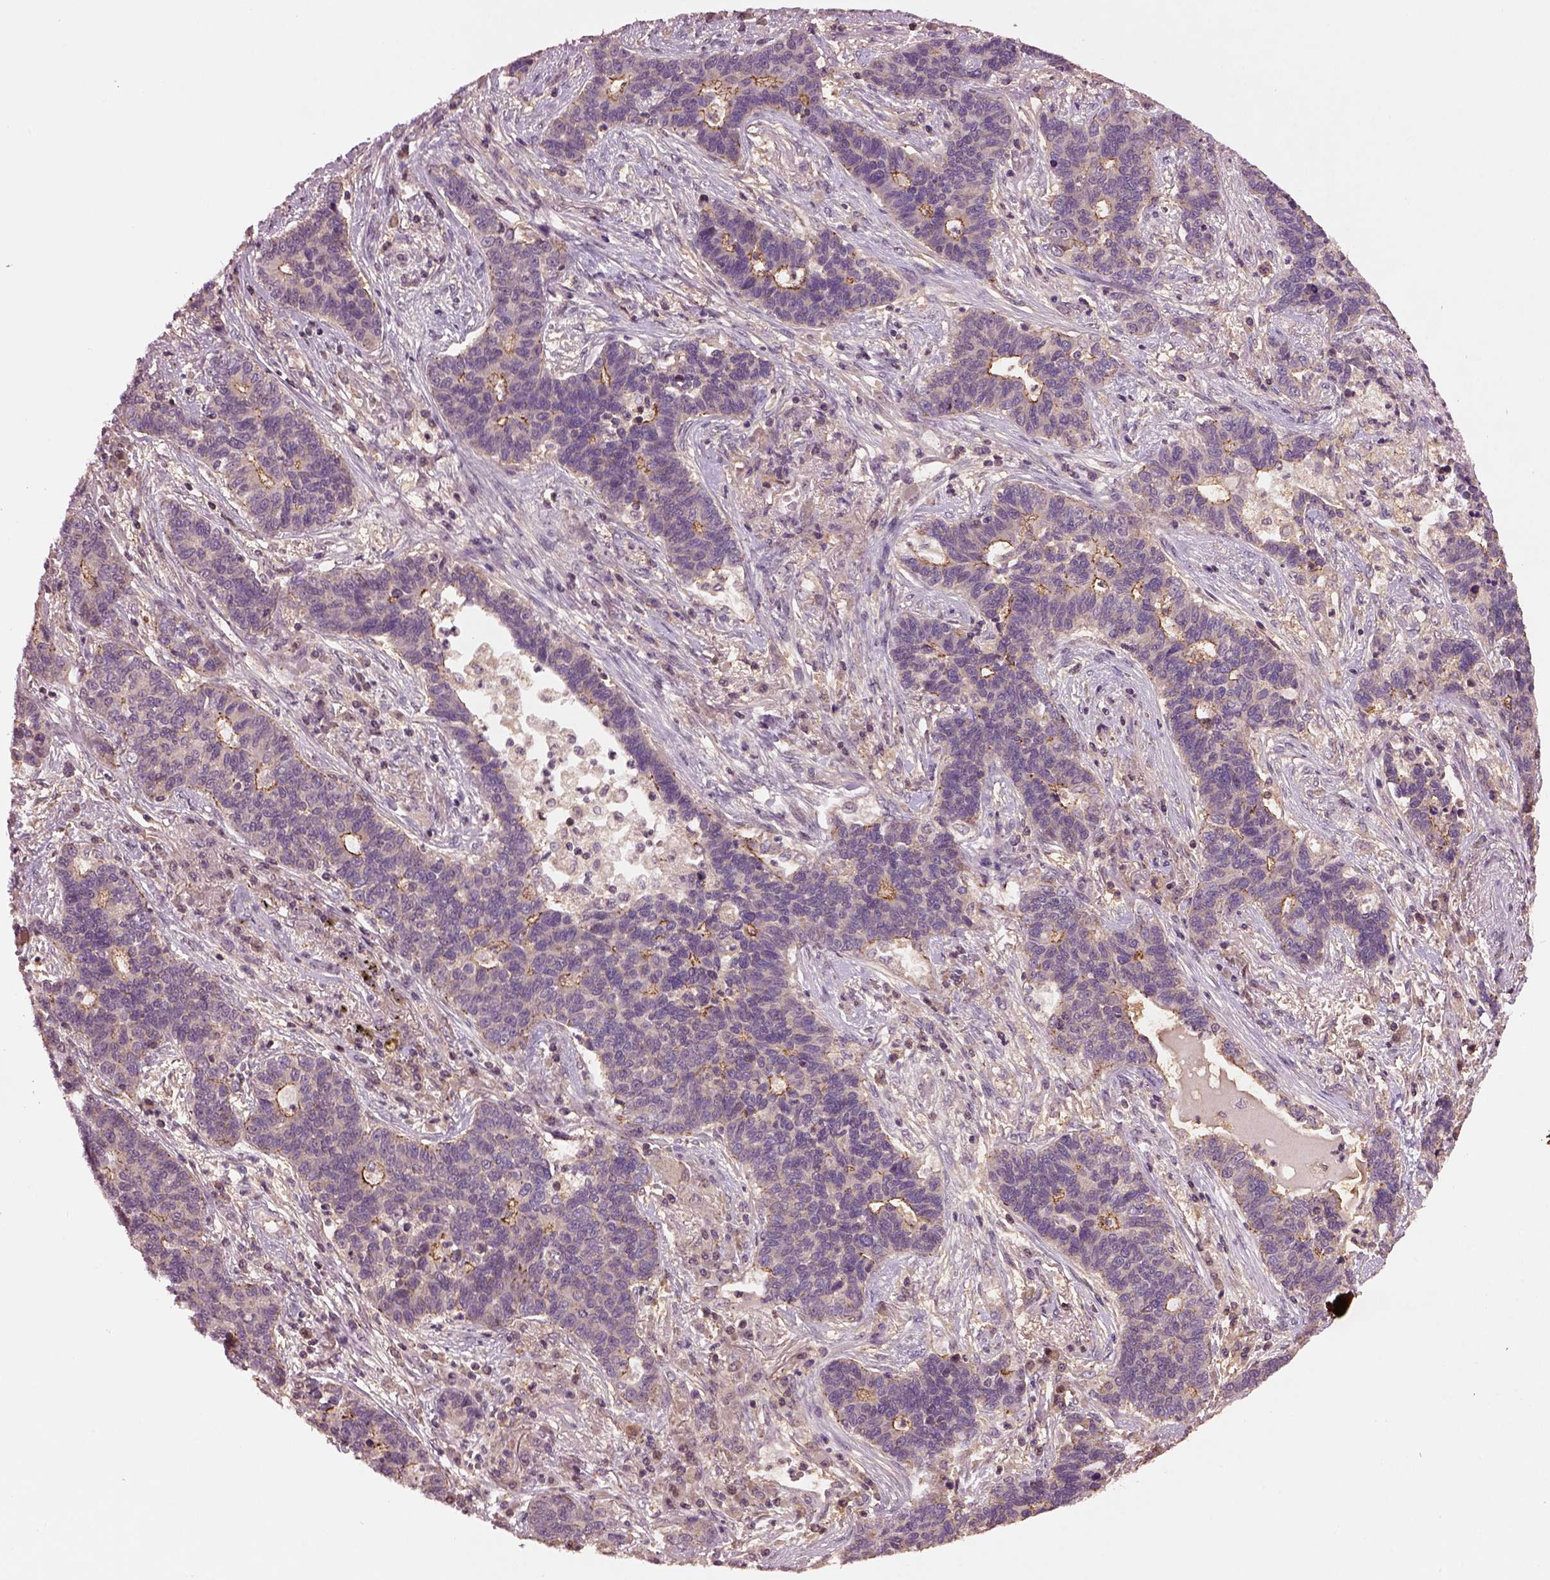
{"staining": {"intensity": "moderate", "quantity": "25%-75%", "location": "cytoplasmic/membranous"}, "tissue": "lung cancer", "cell_type": "Tumor cells", "image_type": "cancer", "snomed": [{"axis": "morphology", "description": "Adenocarcinoma, NOS"}, {"axis": "topography", "description": "Lung"}], "caption": "Lung adenocarcinoma tissue reveals moderate cytoplasmic/membranous expression in about 25%-75% of tumor cells Using DAB (brown) and hematoxylin (blue) stains, captured at high magnification using brightfield microscopy.", "gene": "MTHFS", "patient": {"sex": "female", "age": 57}}